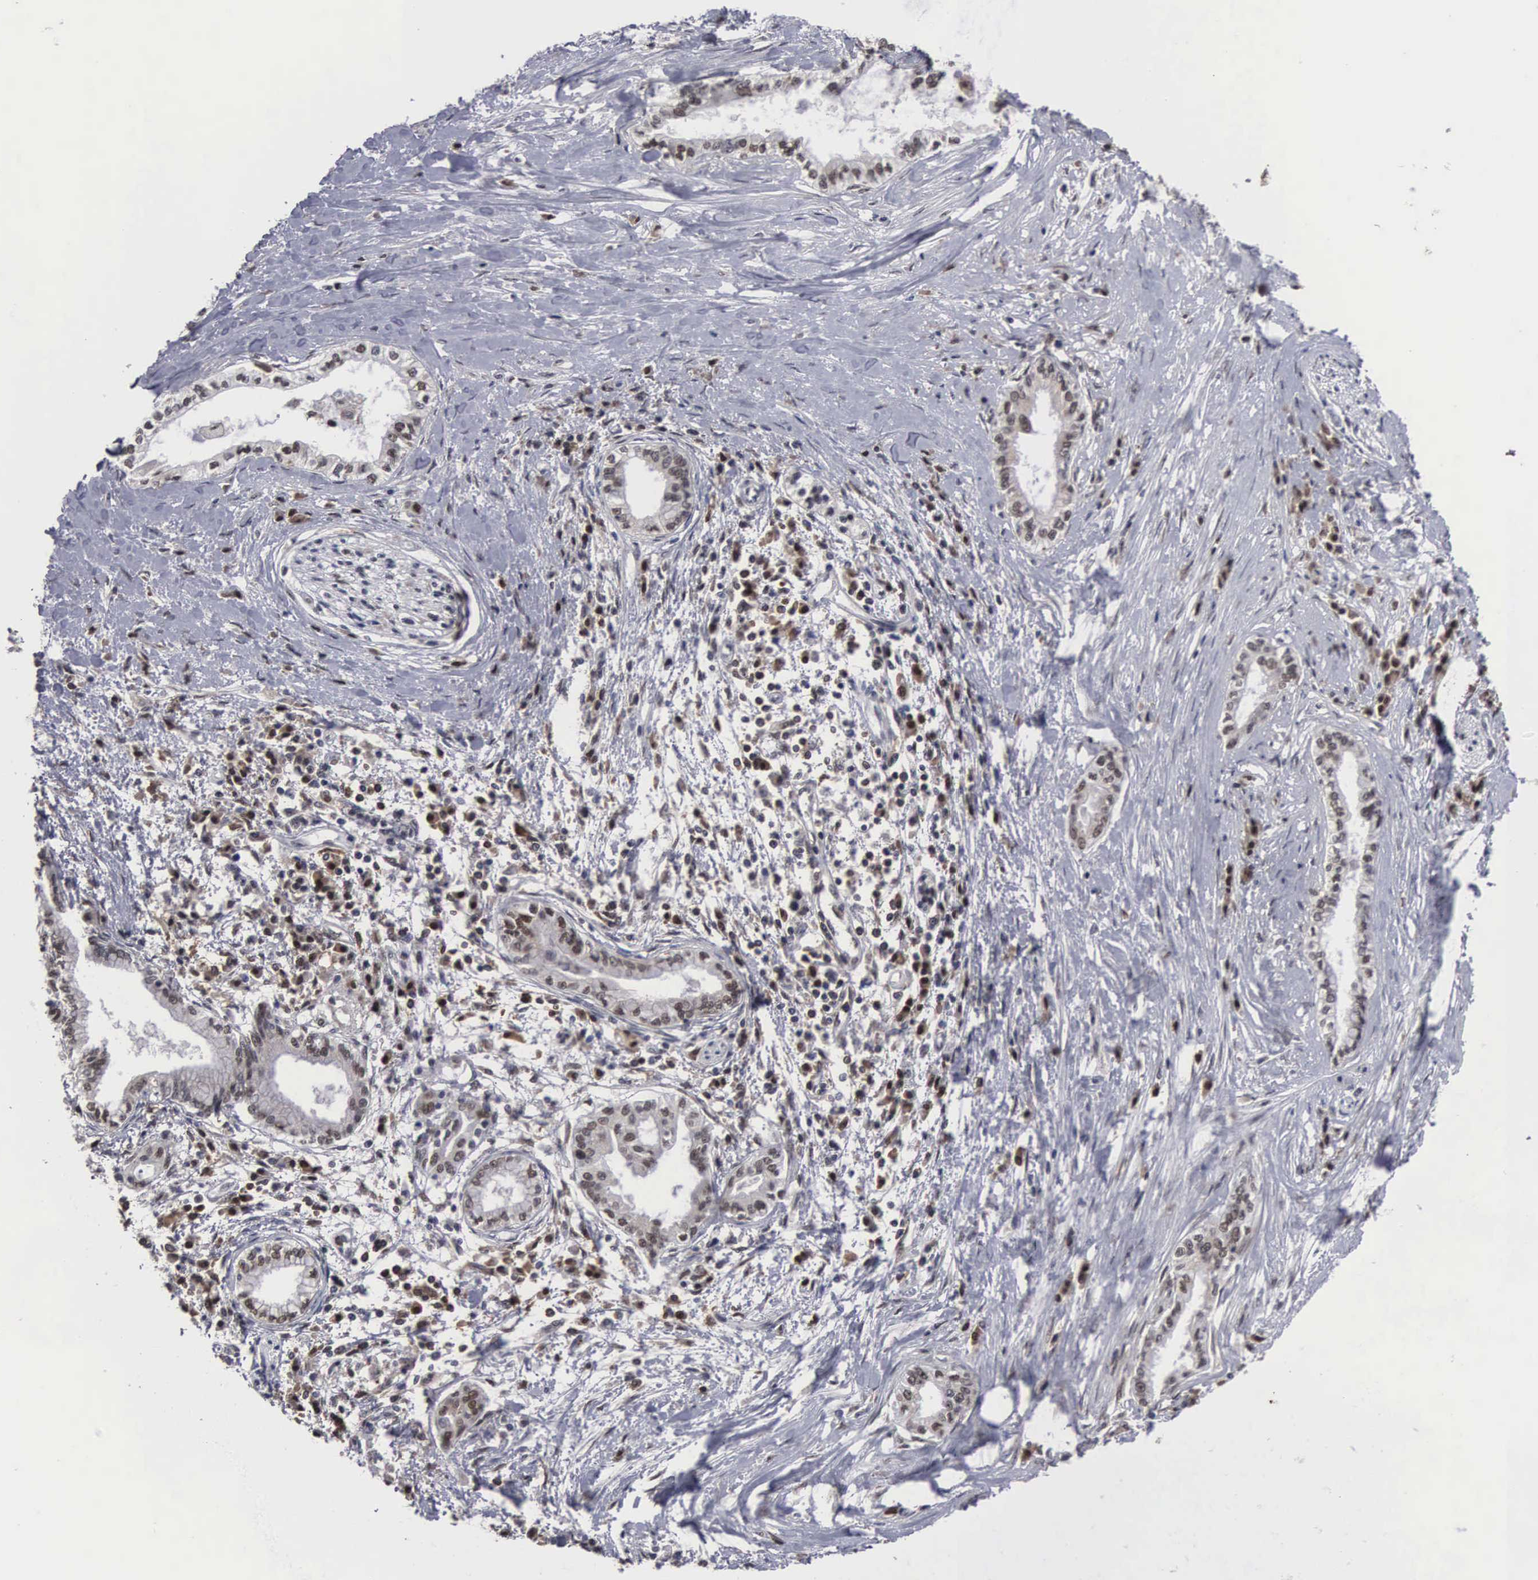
{"staining": {"intensity": "moderate", "quantity": "25%-75%", "location": "nuclear"}, "tissue": "pancreatic cancer", "cell_type": "Tumor cells", "image_type": "cancer", "snomed": [{"axis": "morphology", "description": "Adenocarcinoma, NOS"}, {"axis": "topography", "description": "Pancreas"}], "caption": "Moderate nuclear protein positivity is appreciated in about 25%-75% of tumor cells in pancreatic cancer.", "gene": "TRMT5", "patient": {"sex": "female", "age": 64}}